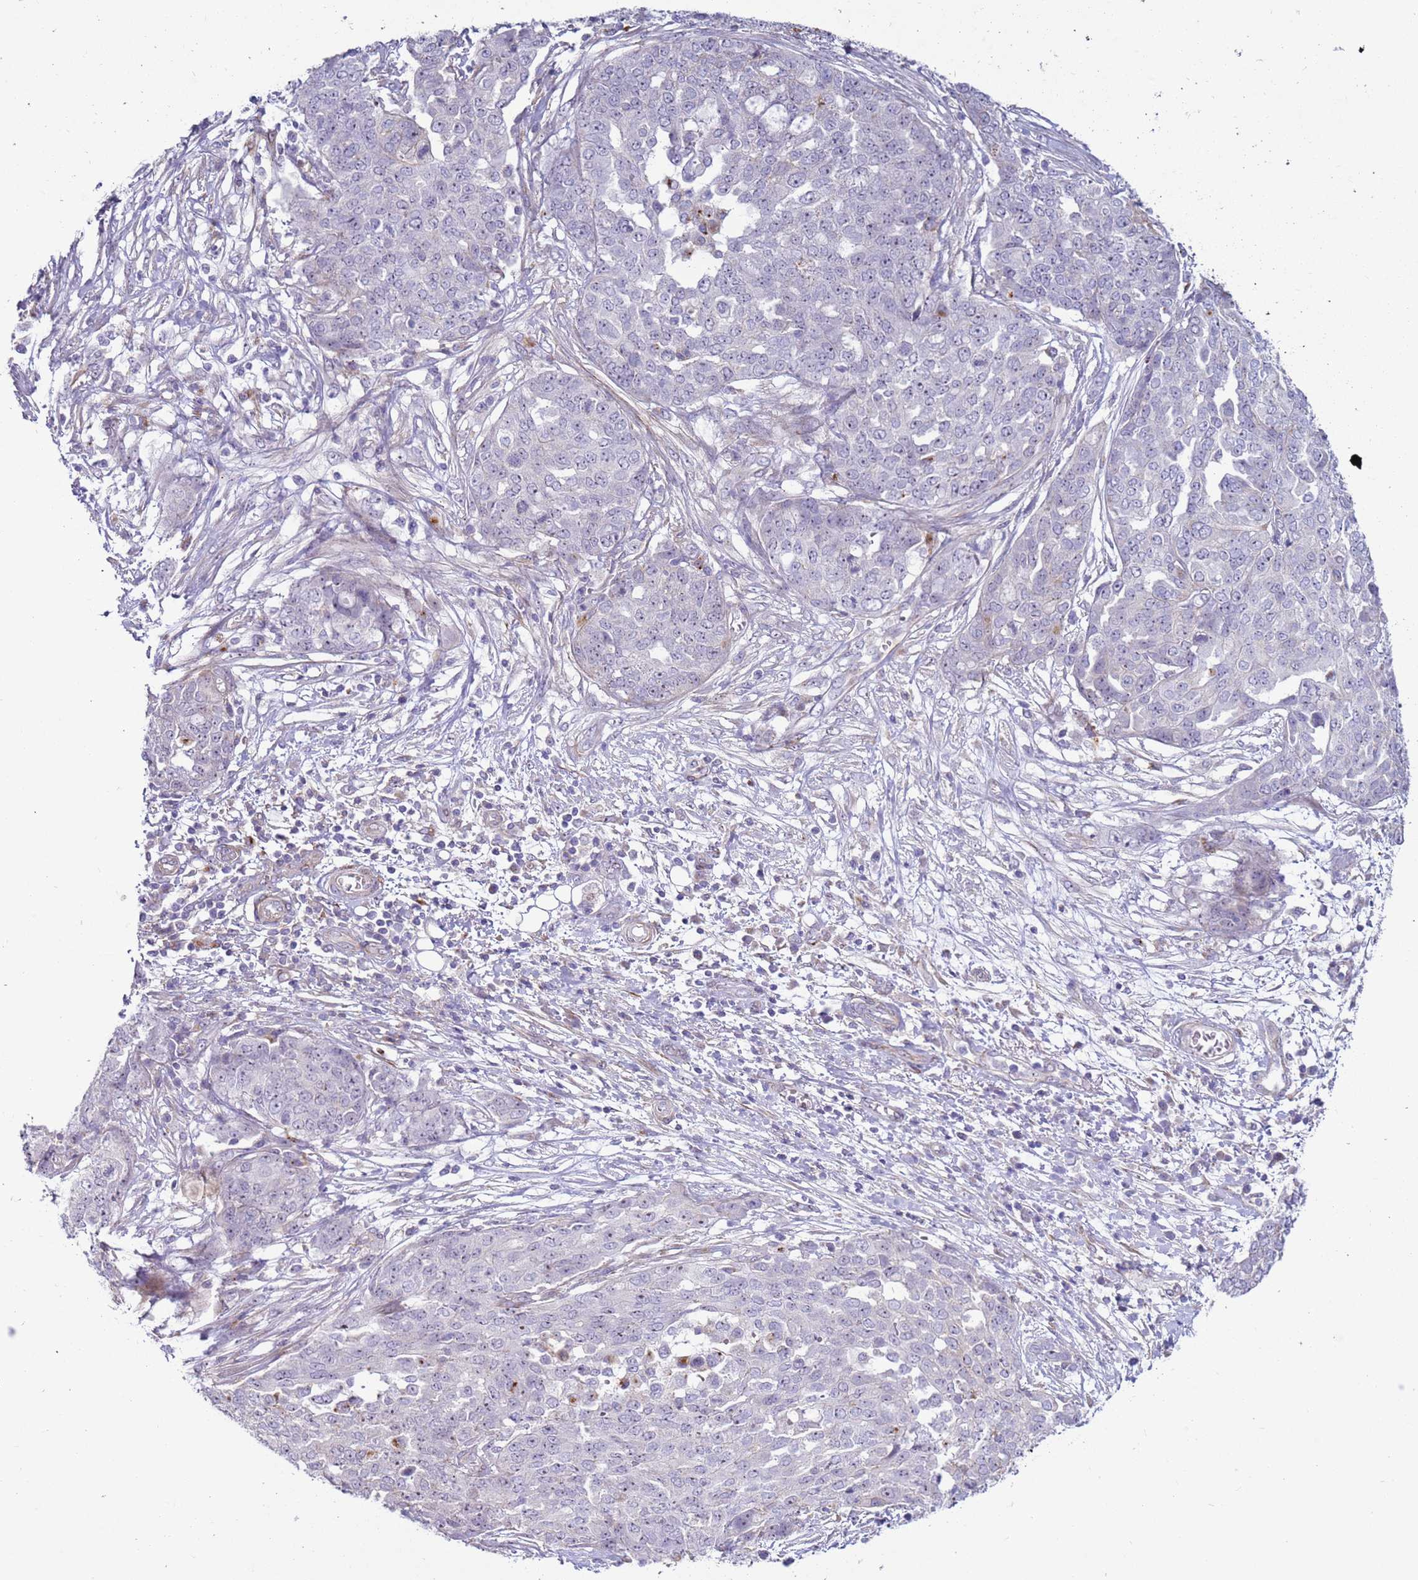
{"staining": {"intensity": "negative", "quantity": "none", "location": "none"}, "tissue": "ovarian cancer", "cell_type": "Tumor cells", "image_type": "cancer", "snomed": [{"axis": "morphology", "description": "Cystadenocarcinoma, serous, NOS"}, {"axis": "topography", "description": "Soft tissue"}, {"axis": "topography", "description": "Ovary"}], "caption": "Ovarian serous cystadenocarcinoma was stained to show a protein in brown. There is no significant staining in tumor cells.", "gene": "HEATR1", "patient": {"sex": "female", "age": 57}}